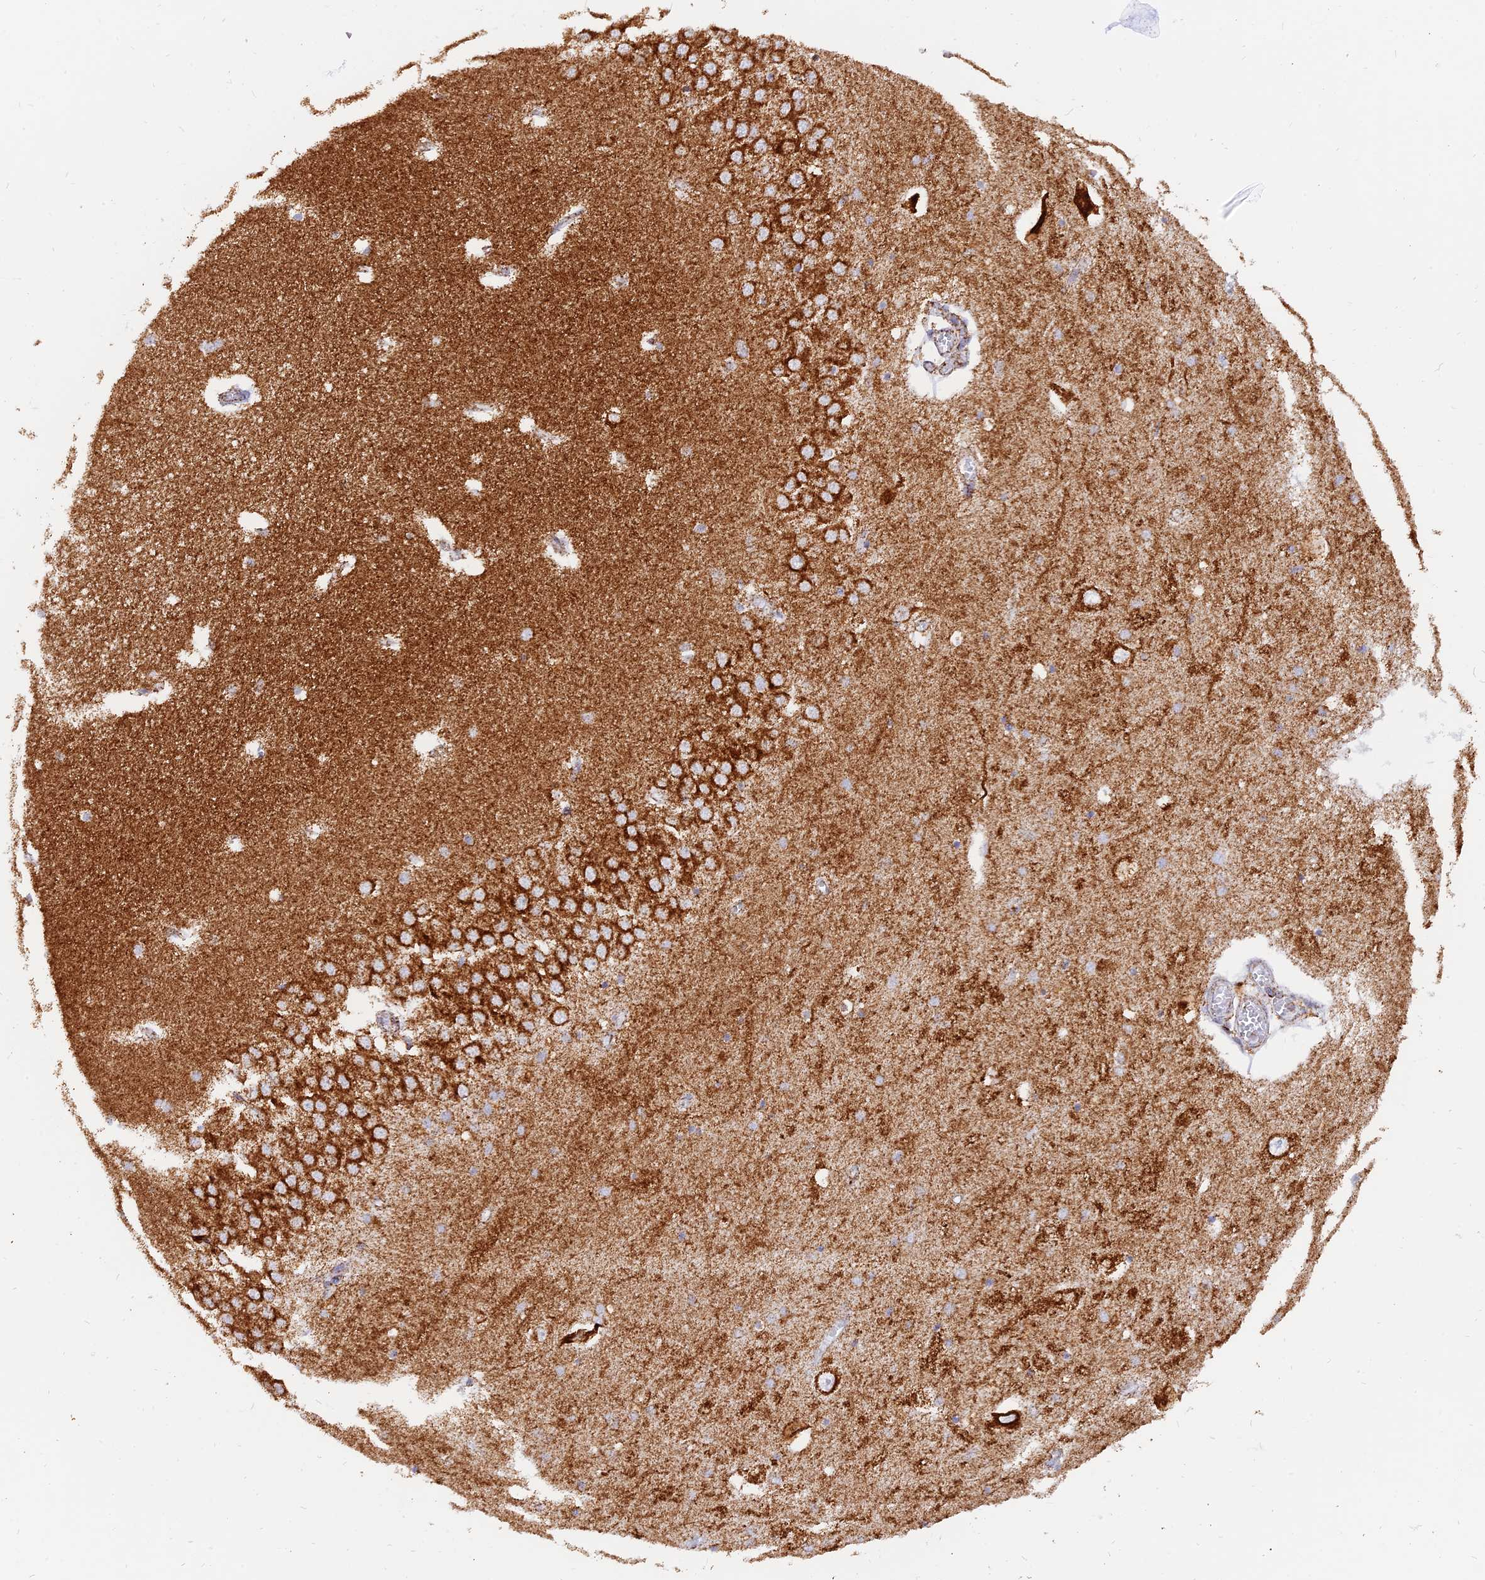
{"staining": {"intensity": "strong", "quantity": "<25%", "location": "cytoplasmic/membranous"}, "tissue": "hippocampus", "cell_type": "Glial cells", "image_type": "normal", "snomed": [{"axis": "morphology", "description": "Normal tissue, NOS"}, {"axis": "topography", "description": "Hippocampus"}], "caption": "A brown stain shows strong cytoplasmic/membranous expression of a protein in glial cells of unremarkable hippocampus. The staining is performed using DAB (3,3'-diaminobenzidine) brown chromogen to label protein expression. The nuclei are counter-stained blue using hematoxylin.", "gene": "NDUFB6", "patient": {"sex": "male", "age": 70}}